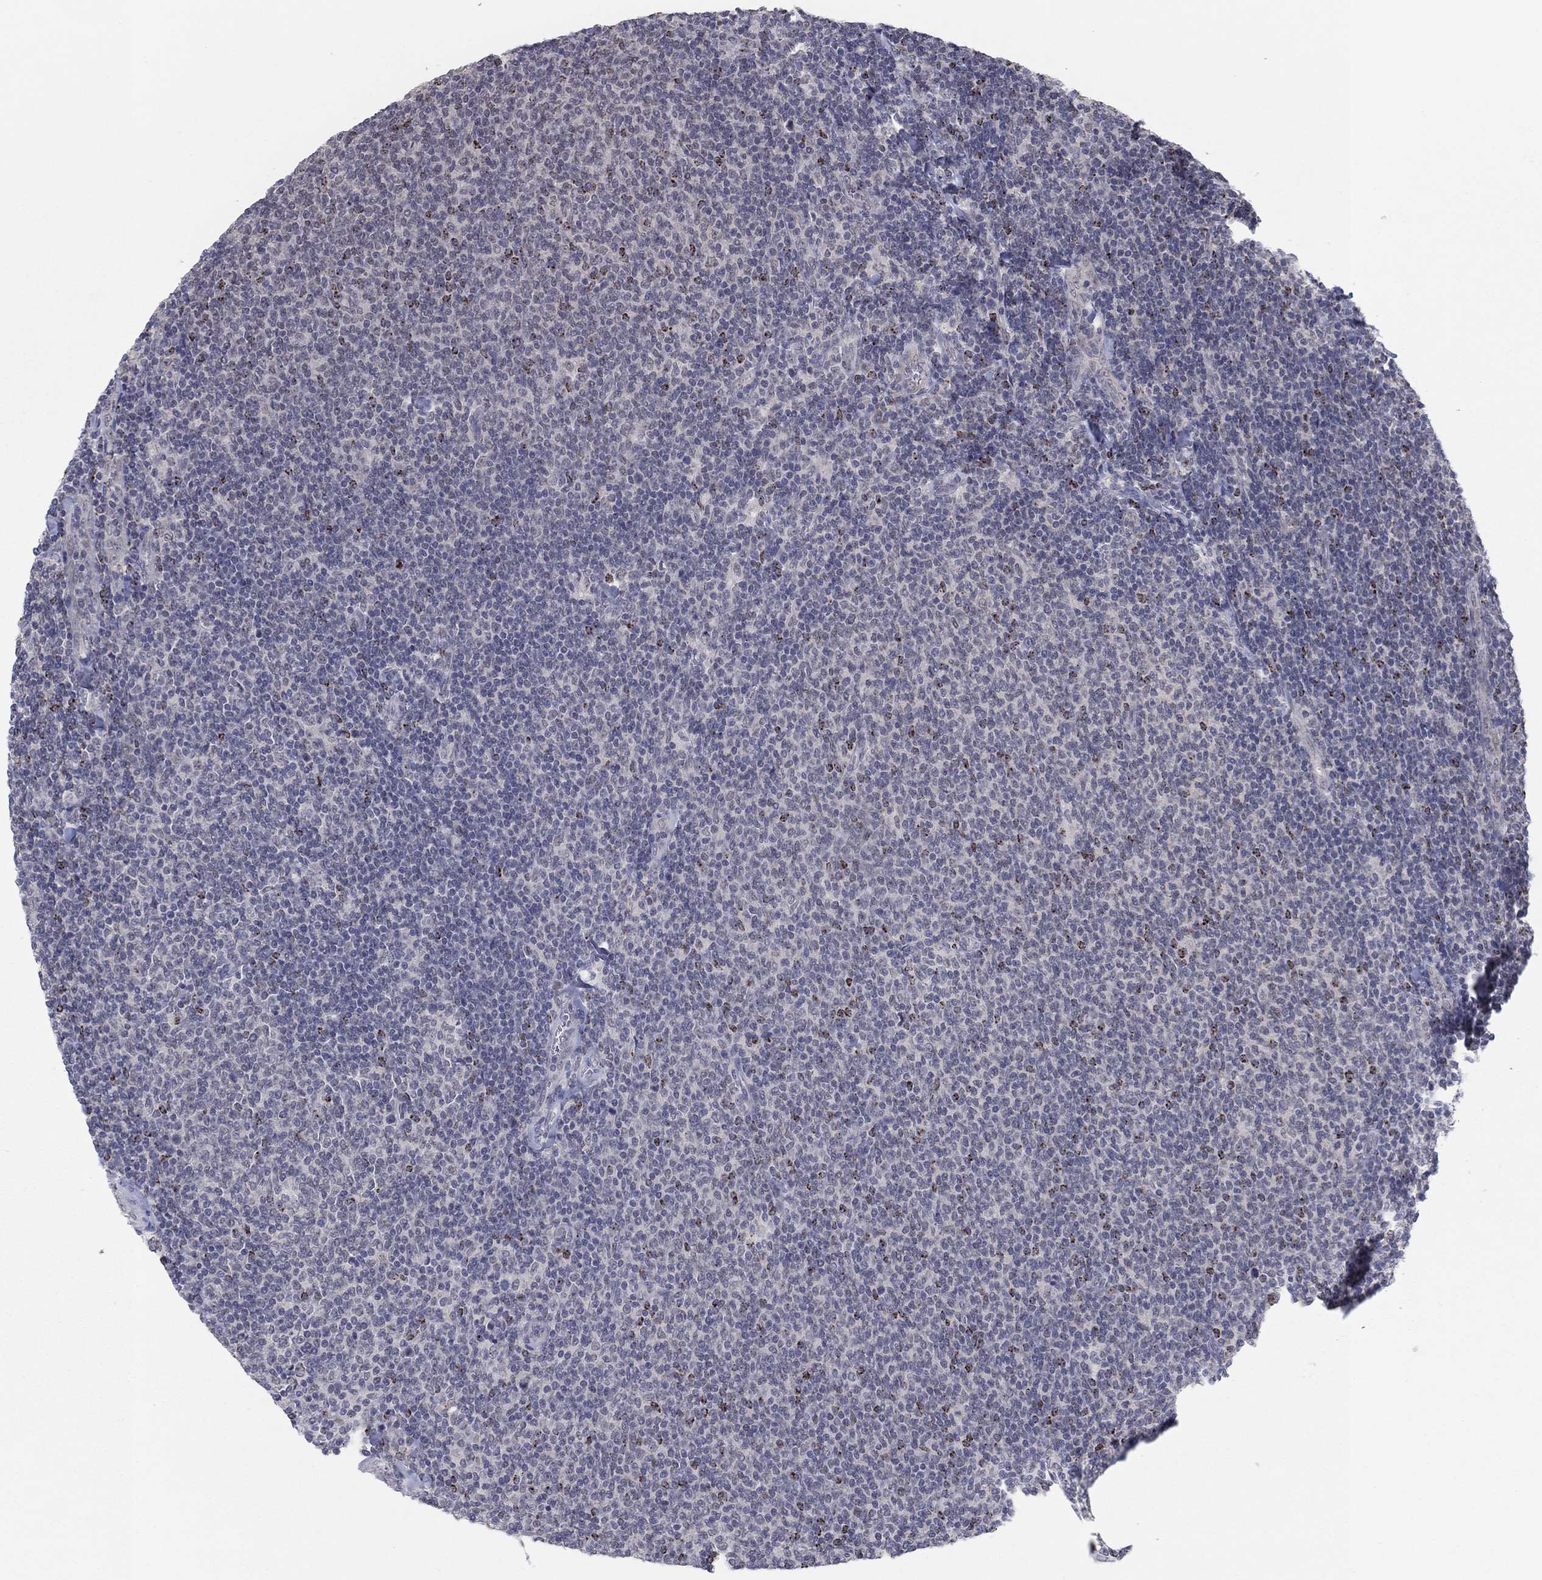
{"staining": {"intensity": "negative", "quantity": "none", "location": "none"}, "tissue": "lymphoma", "cell_type": "Tumor cells", "image_type": "cancer", "snomed": [{"axis": "morphology", "description": "Malignant lymphoma, non-Hodgkin's type, Low grade"}, {"axis": "topography", "description": "Lymph node"}], "caption": "A high-resolution photomicrograph shows immunohistochemistry (IHC) staining of low-grade malignant lymphoma, non-Hodgkin's type, which exhibits no significant expression in tumor cells.", "gene": "SLC22A2", "patient": {"sex": "male", "age": 52}}